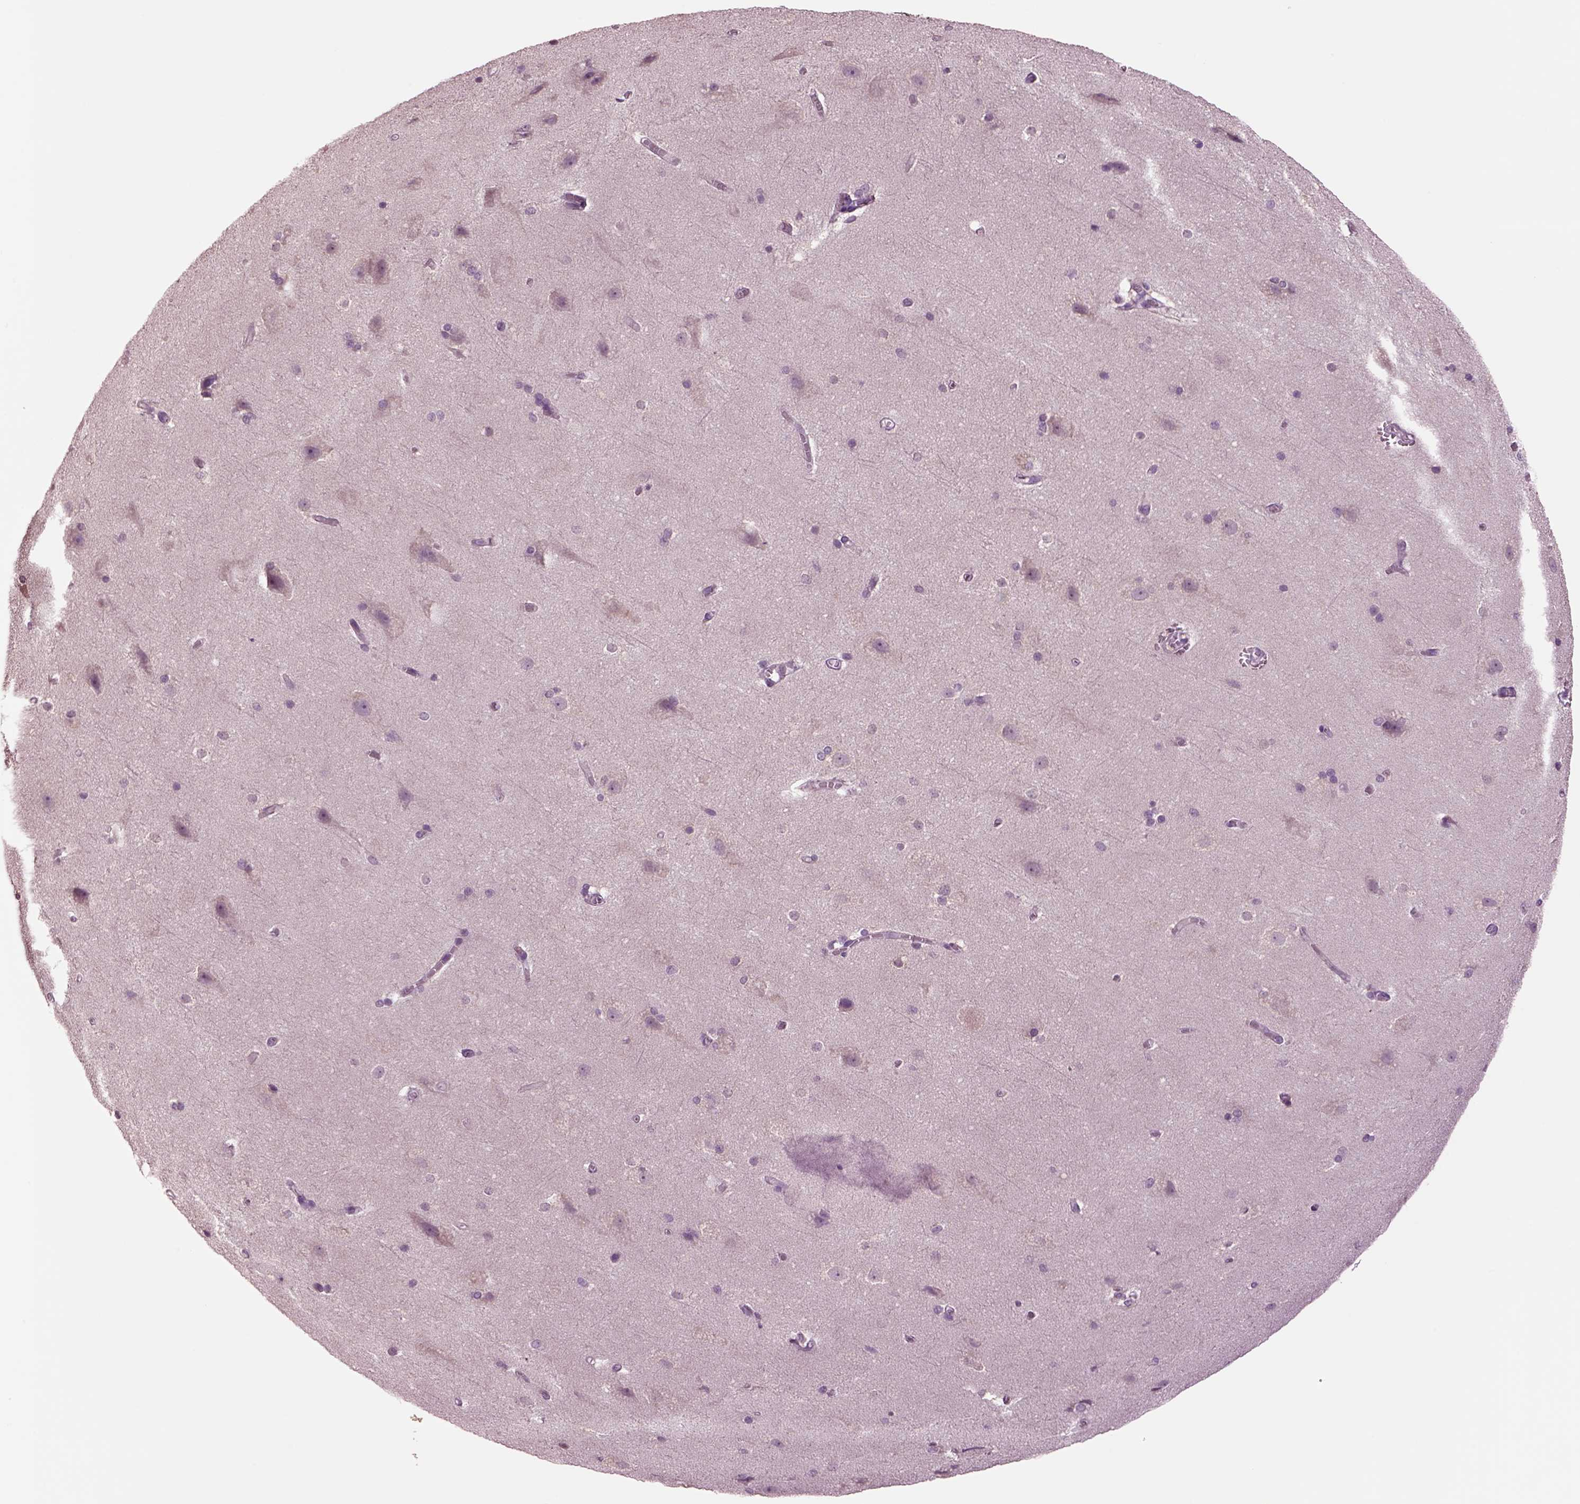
{"staining": {"intensity": "negative", "quantity": "none", "location": "none"}, "tissue": "hippocampus", "cell_type": "Glial cells", "image_type": "normal", "snomed": [{"axis": "morphology", "description": "Normal tissue, NOS"}, {"axis": "topography", "description": "Cerebral cortex"}, {"axis": "topography", "description": "Hippocampus"}], "caption": "The photomicrograph displays no significant positivity in glial cells of hippocampus.", "gene": "CLPSL1", "patient": {"sex": "female", "age": 19}}